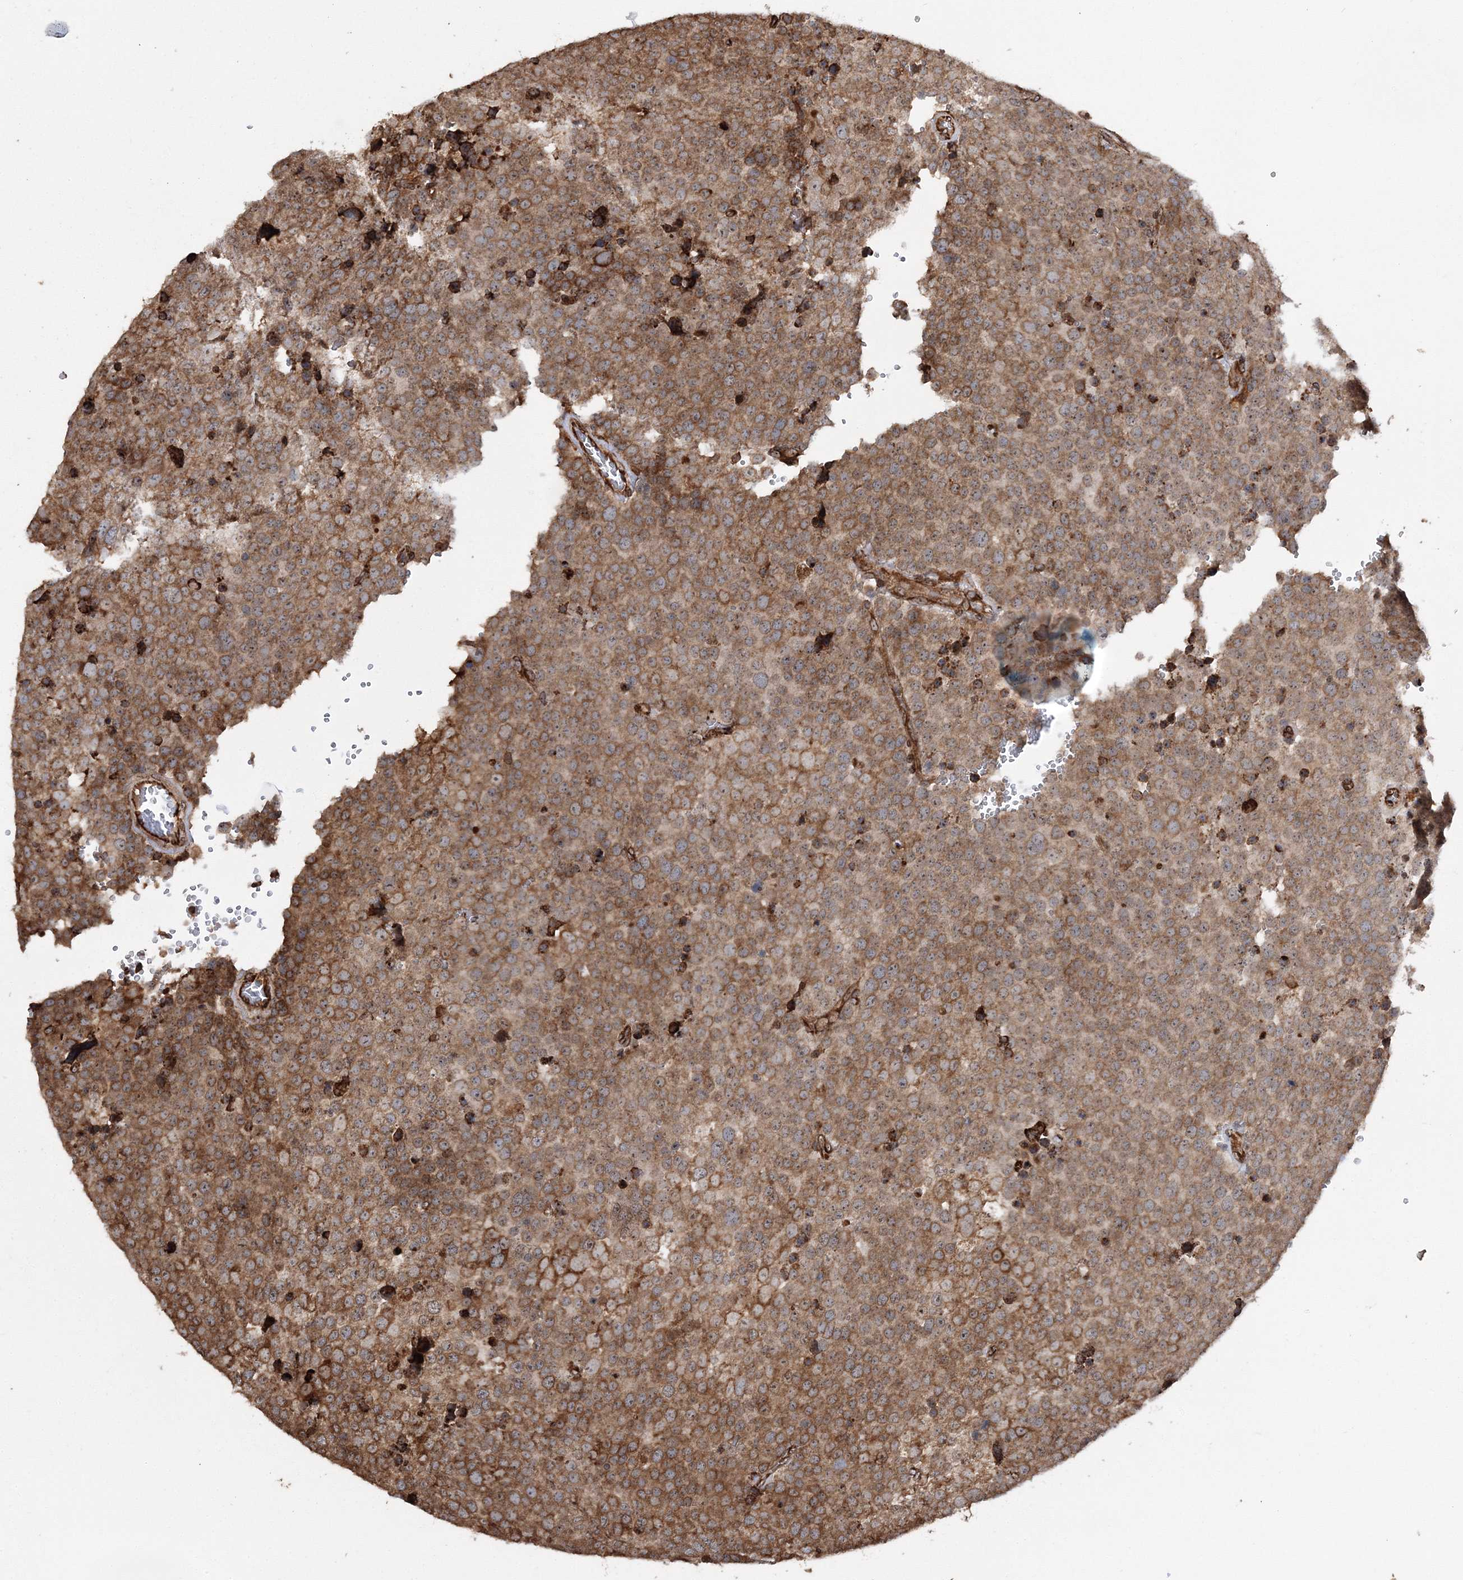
{"staining": {"intensity": "moderate", "quantity": ">75%", "location": "cytoplasmic/membranous"}, "tissue": "testis cancer", "cell_type": "Tumor cells", "image_type": "cancer", "snomed": [{"axis": "morphology", "description": "Seminoma, NOS"}, {"axis": "topography", "description": "Testis"}], "caption": "Seminoma (testis) stained for a protein (brown) shows moderate cytoplasmic/membranous positive expression in approximately >75% of tumor cells.", "gene": "SCRN3", "patient": {"sex": "male", "age": 71}}